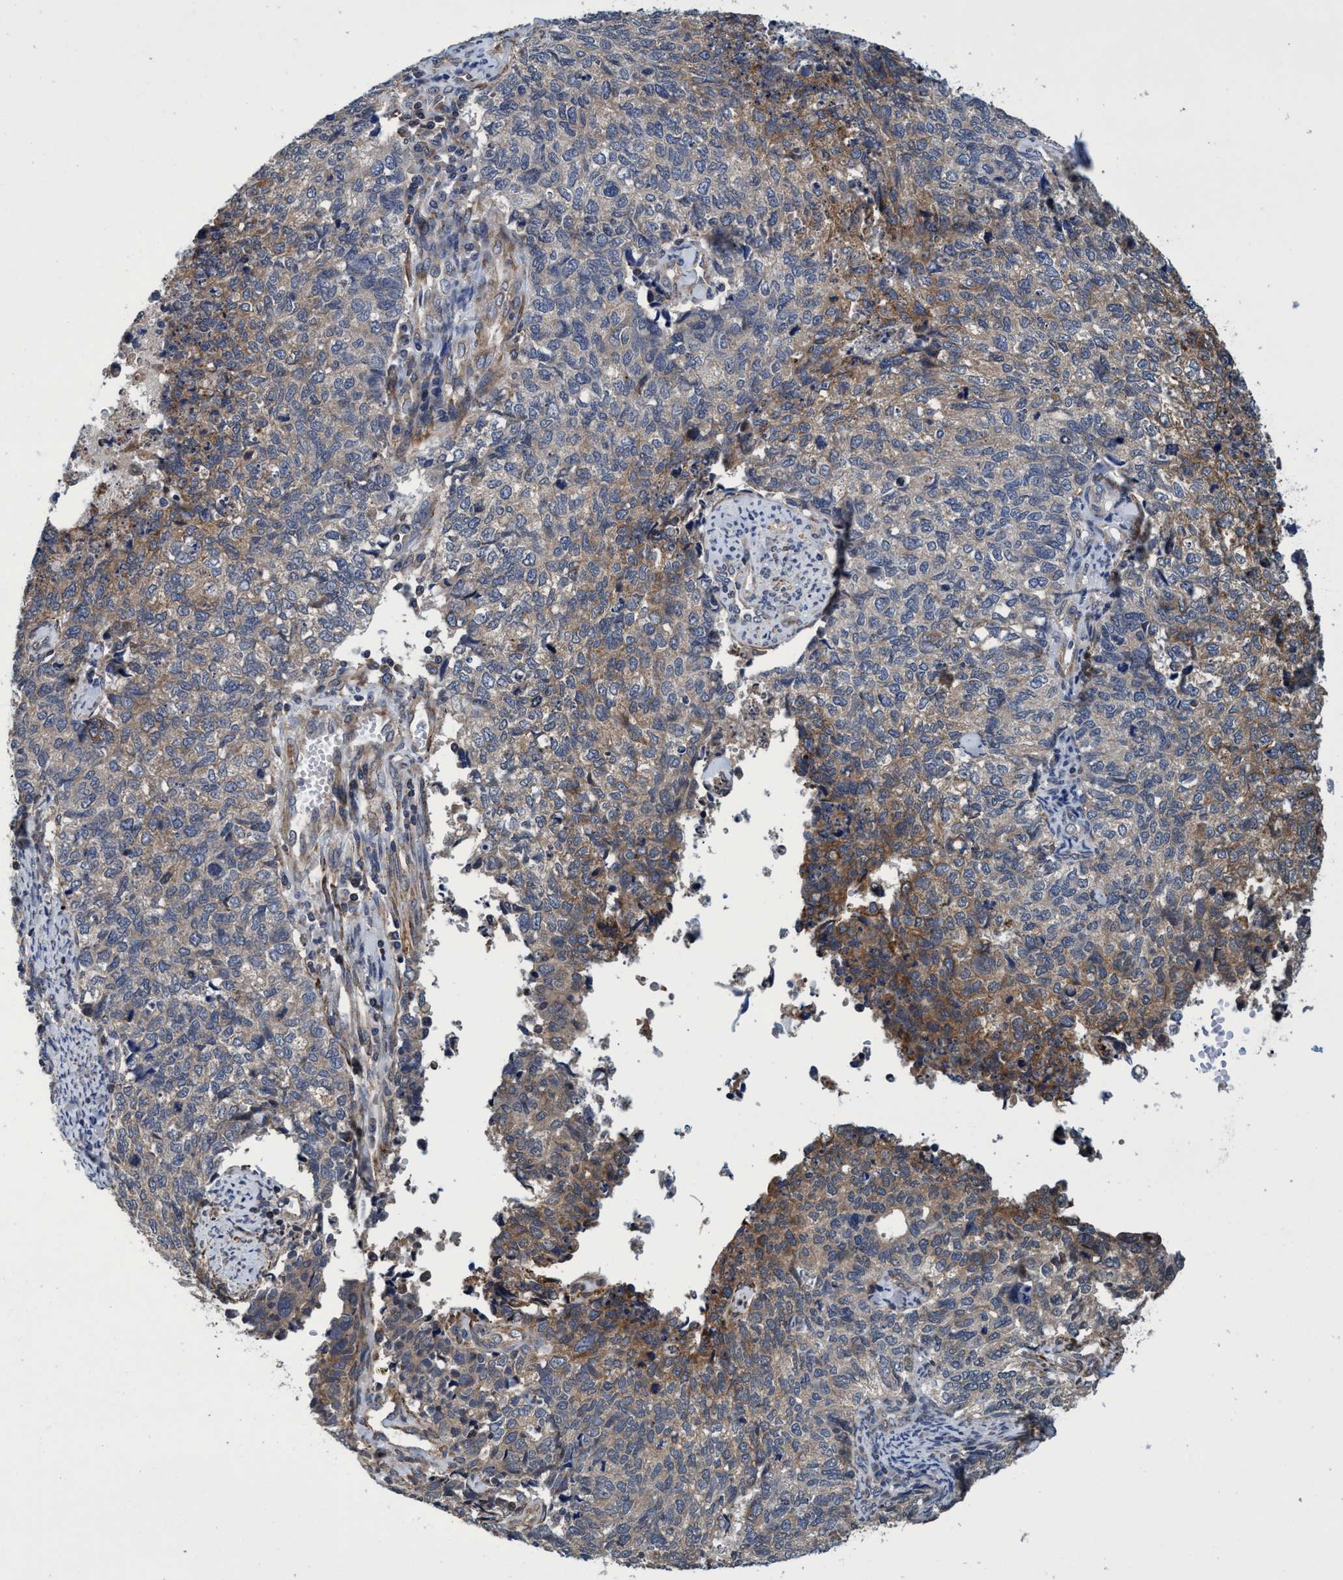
{"staining": {"intensity": "moderate", "quantity": "<25%", "location": "cytoplasmic/membranous"}, "tissue": "cervical cancer", "cell_type": "Tumor cells", "image_type": "cancer", "snomed": [{"axis": "morphology", "description": "Squamous cell carcinoma, NOS"}, {"axis": "topography", "description": "Cervix"}], "caption": "The photomicrograph displays staining of cervical squamous cell carcinoma, revealing moderate cytoplasmic/membranous protein staining (brown color) within tumor cells.", "gene": "CALCOCO2", "patient": {"sex": "female", "age": 63}}